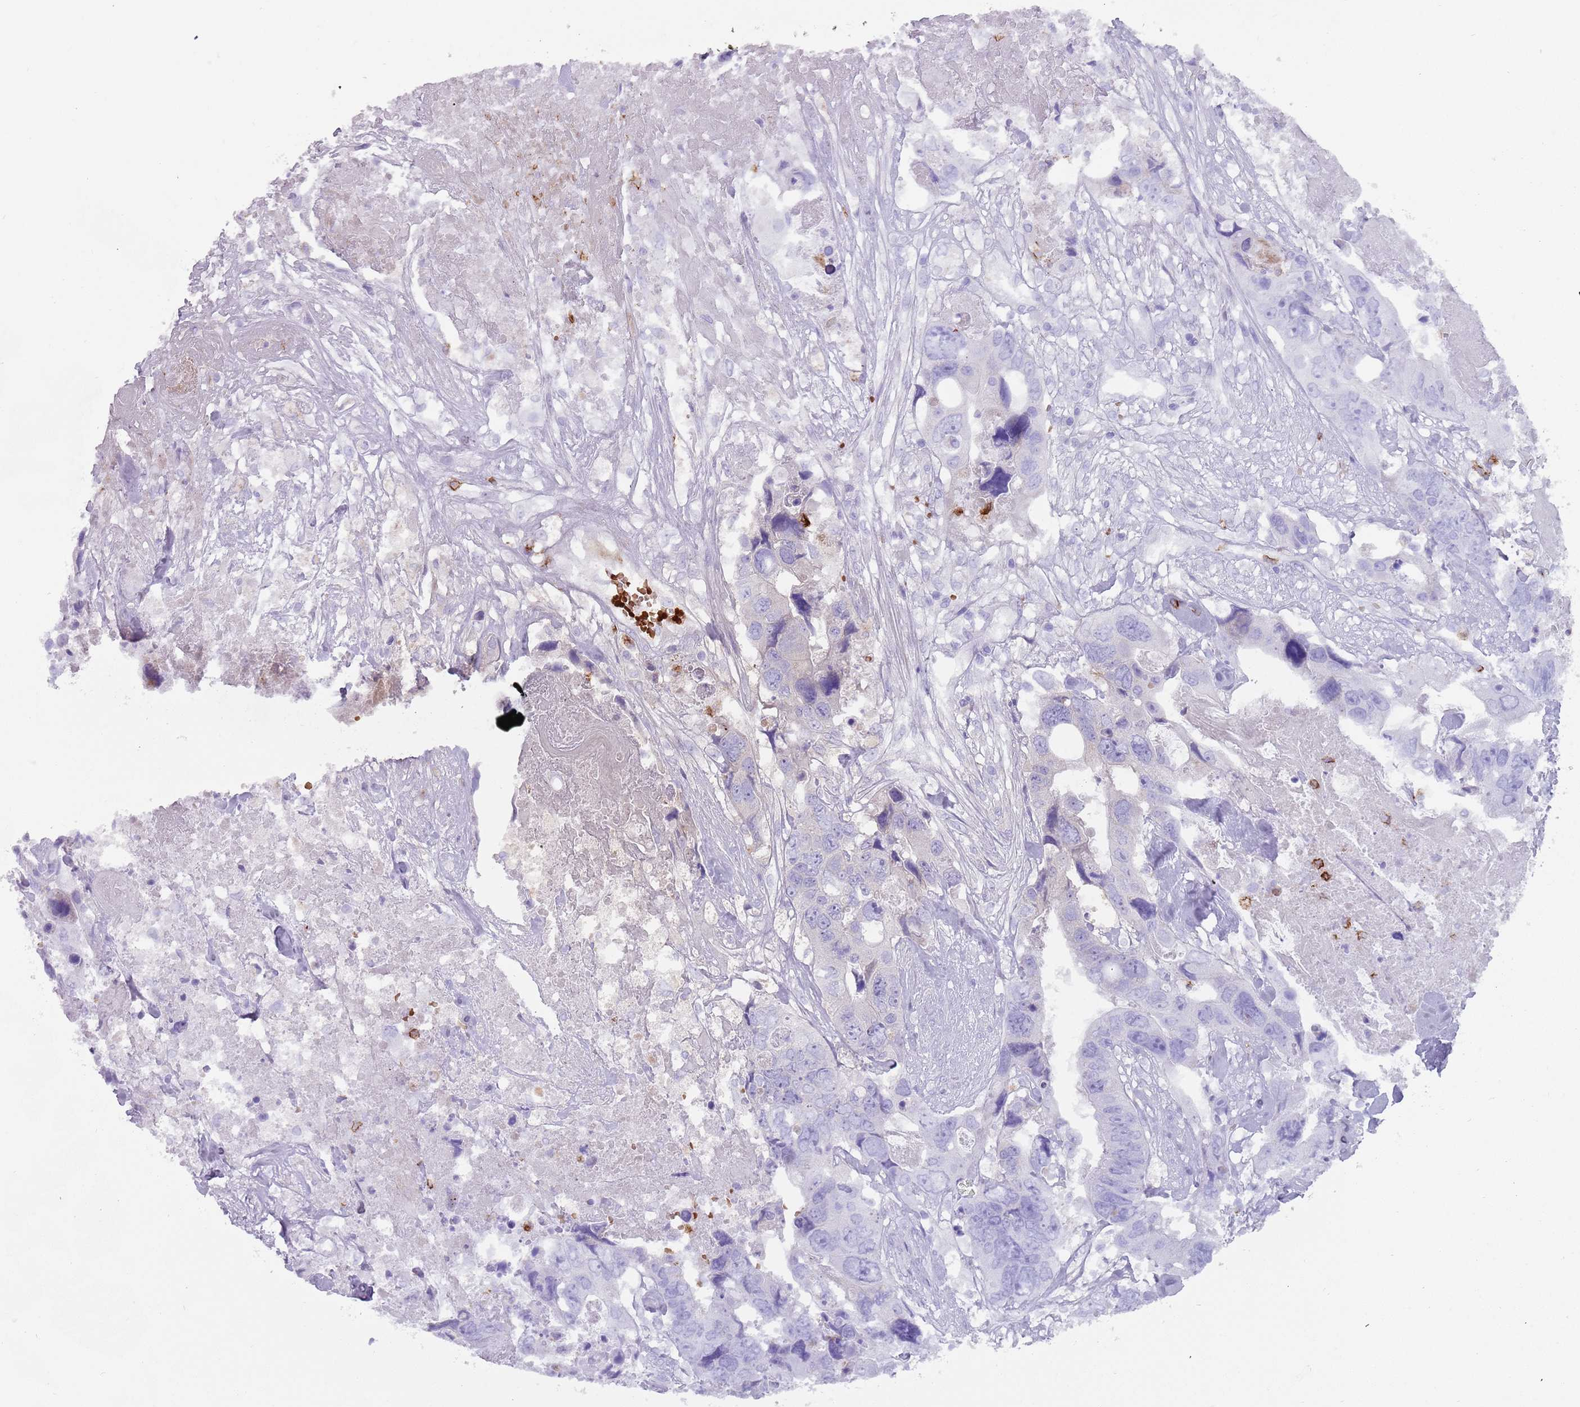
{"staining": {"intensity": "negative", "quantity": "none", "location": "none"}, "tissue": "colorectal cancer", "cell_type": "Tumor cells", "image_type": "cancer", "snomed": [{"axis": "morphology", "description": "Adenocarcinoma, NOS"}, {"axis": "topography", "description": "Rectum"}], "caption": "Immunohistochemistry (IHC) of human colorectal cancer (adenocarcinoma) reveals no staining in tumor cells.", "gene": "TMEM251", "patient": {"sex": "male", "age": 57}}